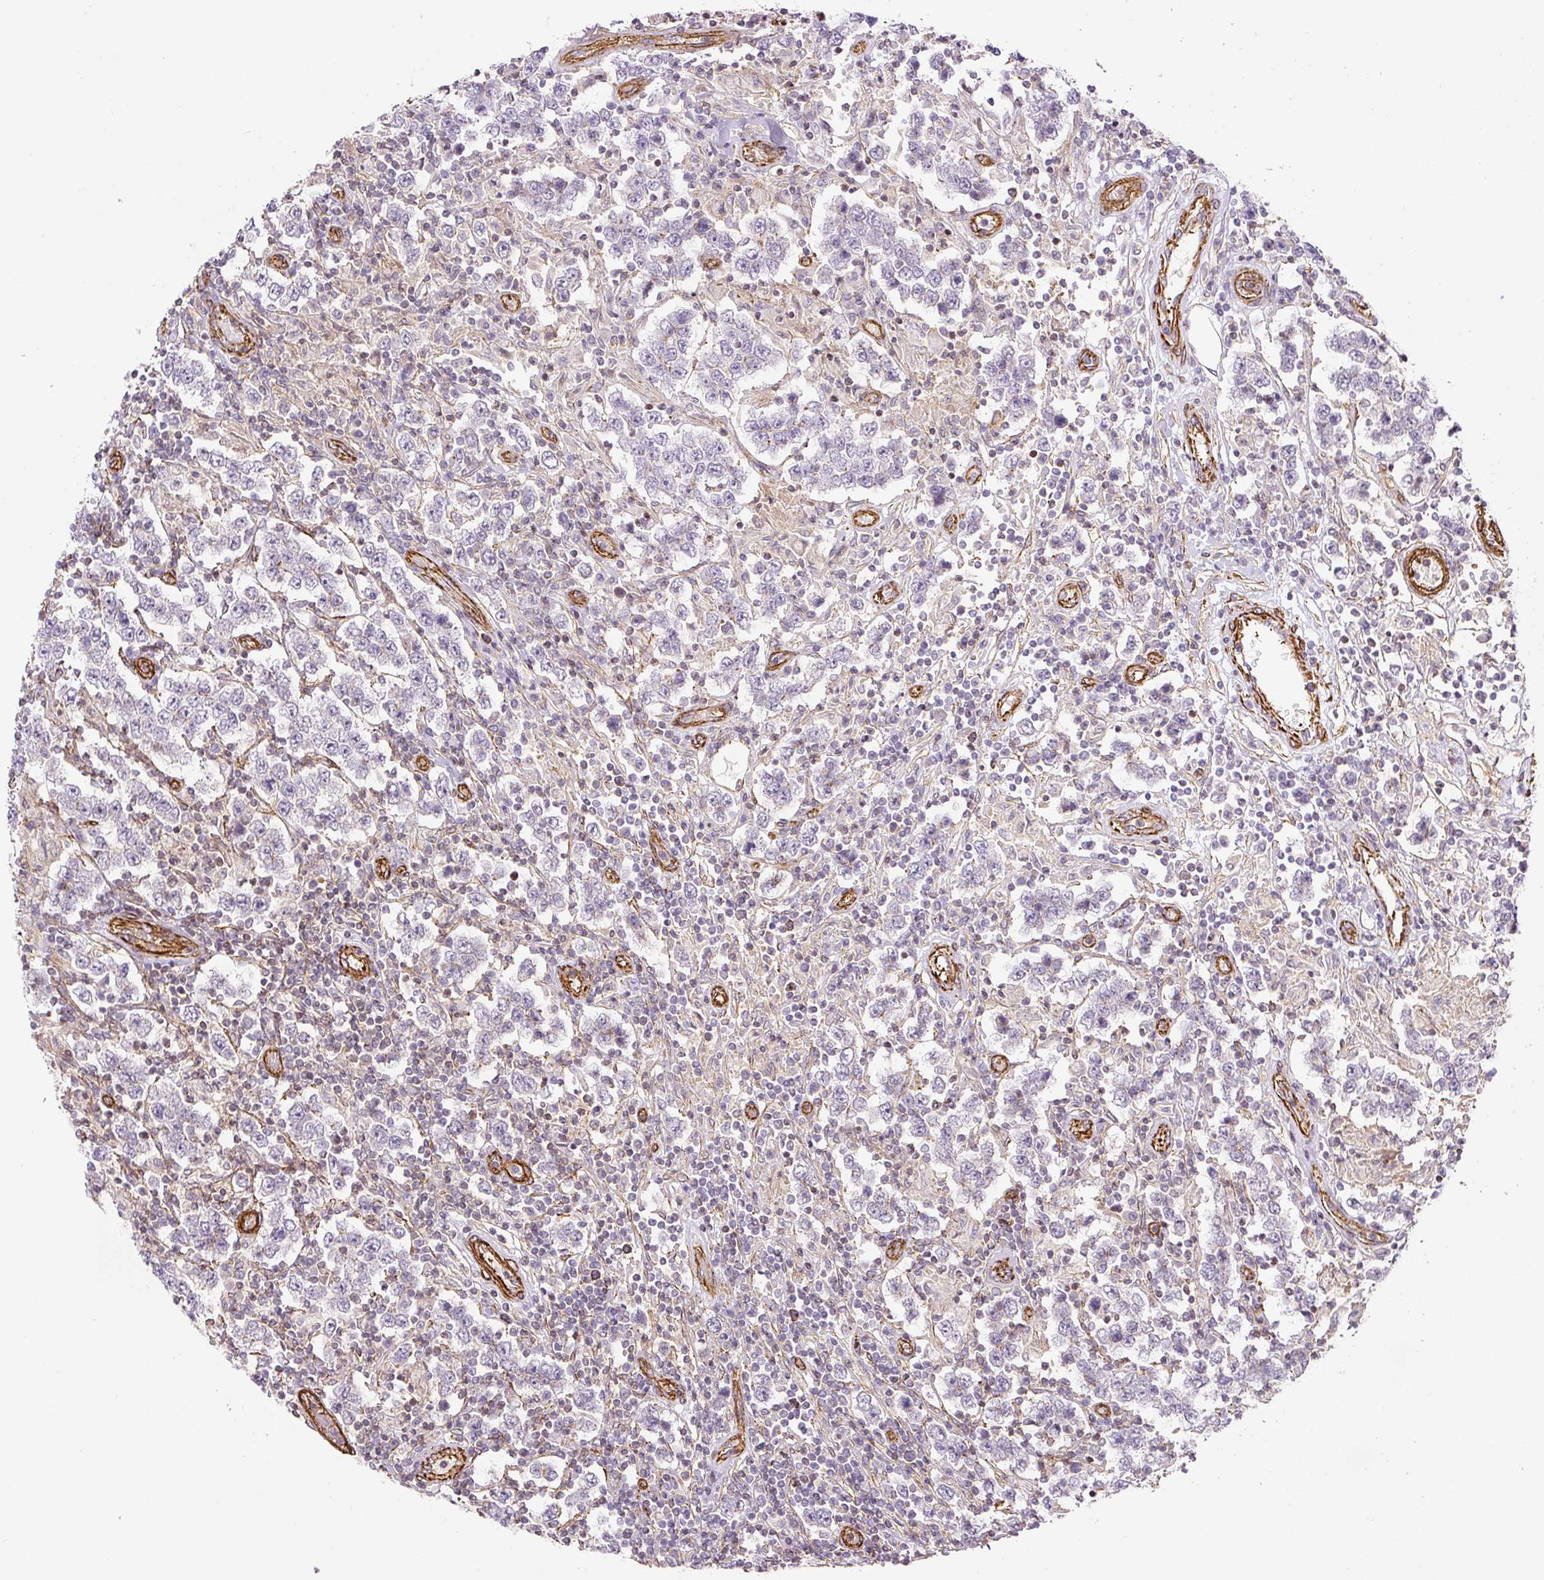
{"staining": {"intensity": "negative", "quantity": "none", "location": "none"}, "tissue": "testis cancer", "cell_type": "Tumor cells", "image_type": "cancer", "snomed": [{"axis": "morphology", "description": "Normal tissue, NOS"}, {"axis": "morphology", "description": "Urothelial carcinoma, High grade"}, {"axis": "morphology", "description": "Seminoma, NOS"}, {"axis": "morphology", "description": "Carcinoma, Embryonal, NOS"}, {"axis": "topography", "description": "Urinary bladder"}, {"axis": "topography", "description": "Testis"}], "caption": "This photomicrograph is of testis cancer (embryonal carcinoma) stained with immunohistochemistry (IHC) to label a protein in brown with the nuclei are counter-stained blue. There is no expression in tumor cells.", "gene": "MYL12A", "patient": {"sex": "male", "age": 41}}